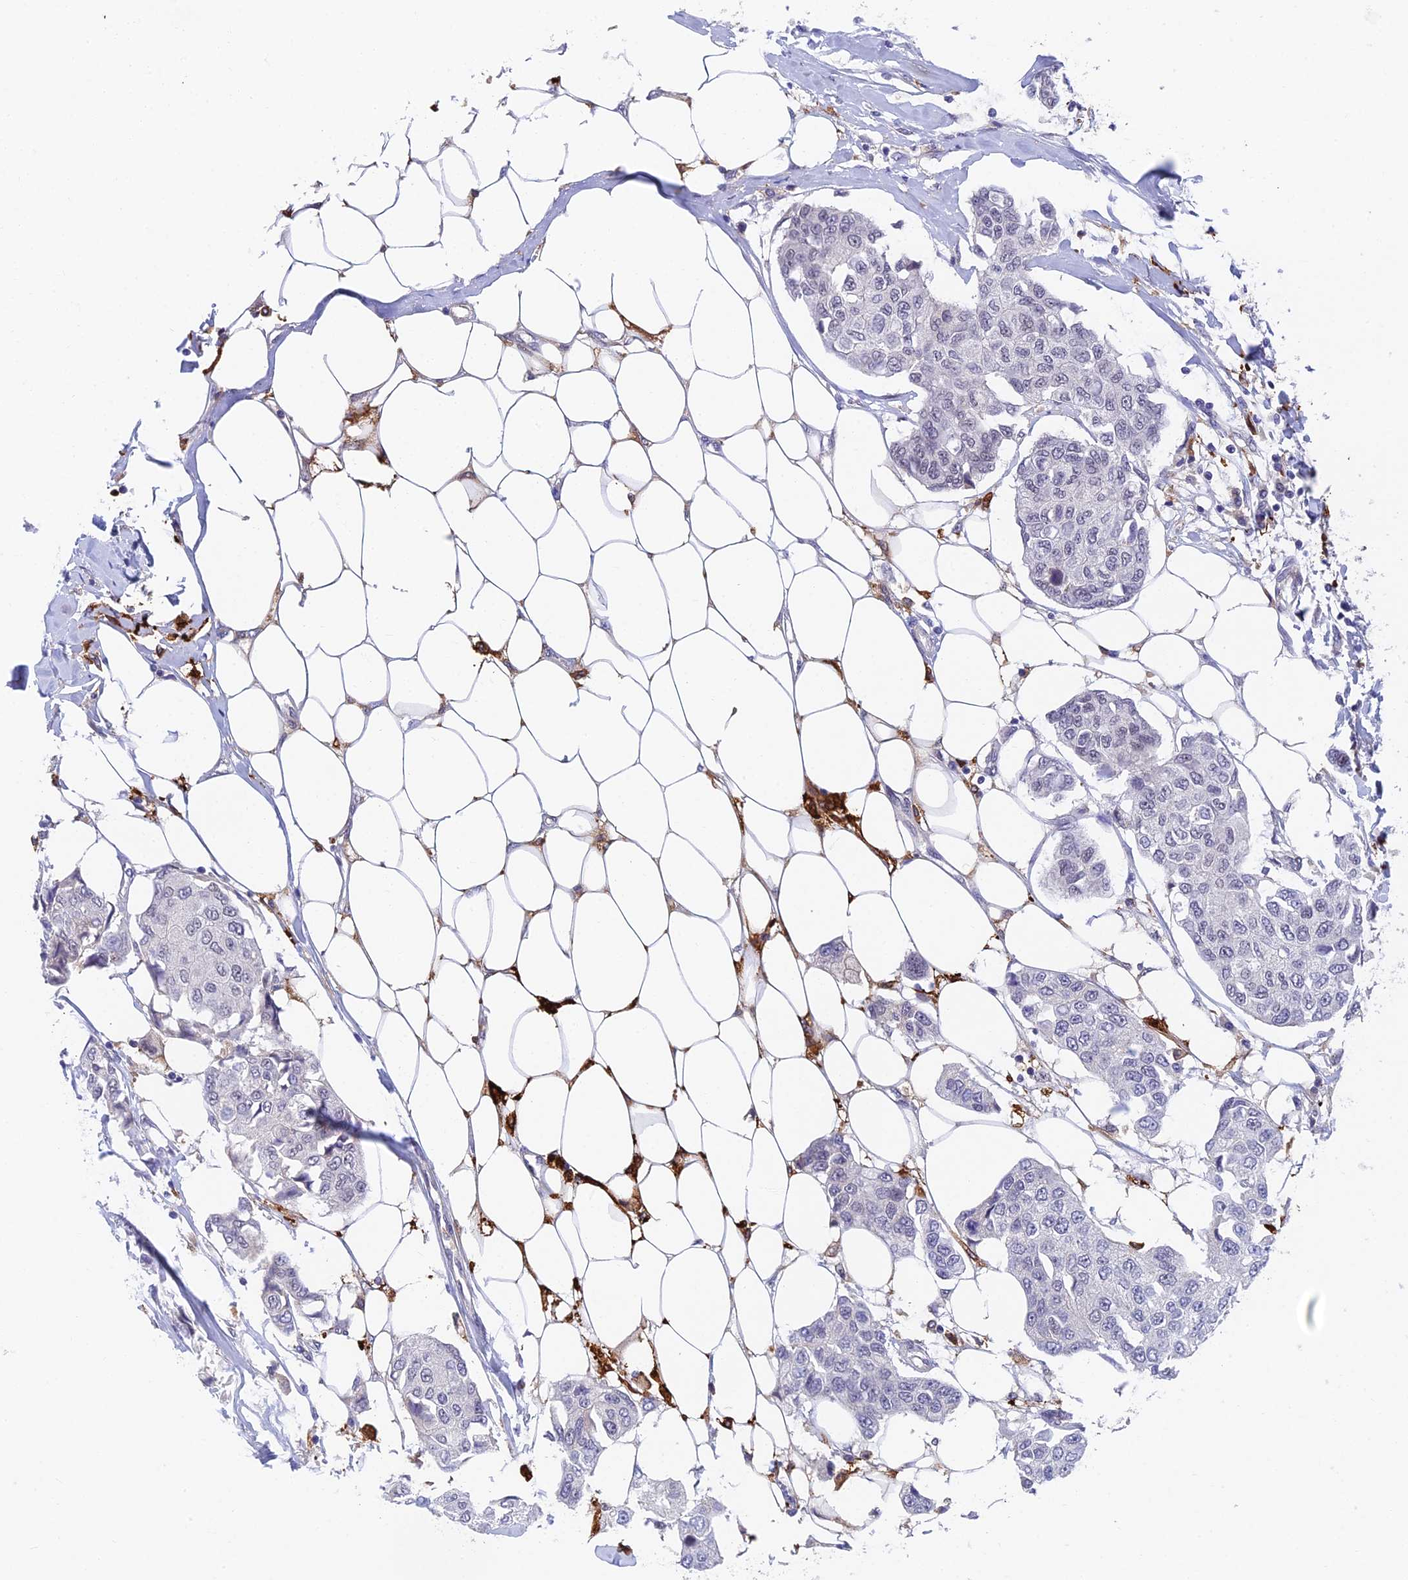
{"staining": {"intensity": "negative", "quantity": "none", "location": "none"}, "tissue": "breast cancer", "cell_type": "Tumor cells", "image_type": "cancer", "snomed": [{"axis": "morphology", "description": "Duct carcinoma"}, {"axis": "topography", "description": "Breast"}], "caption": "Tumor cells are negative for brown protein staining in breast cancer (infiltrating ductal carcinoma).", "gene": "NSMCE1", "patient": {"sex": "female", "age": 80}}